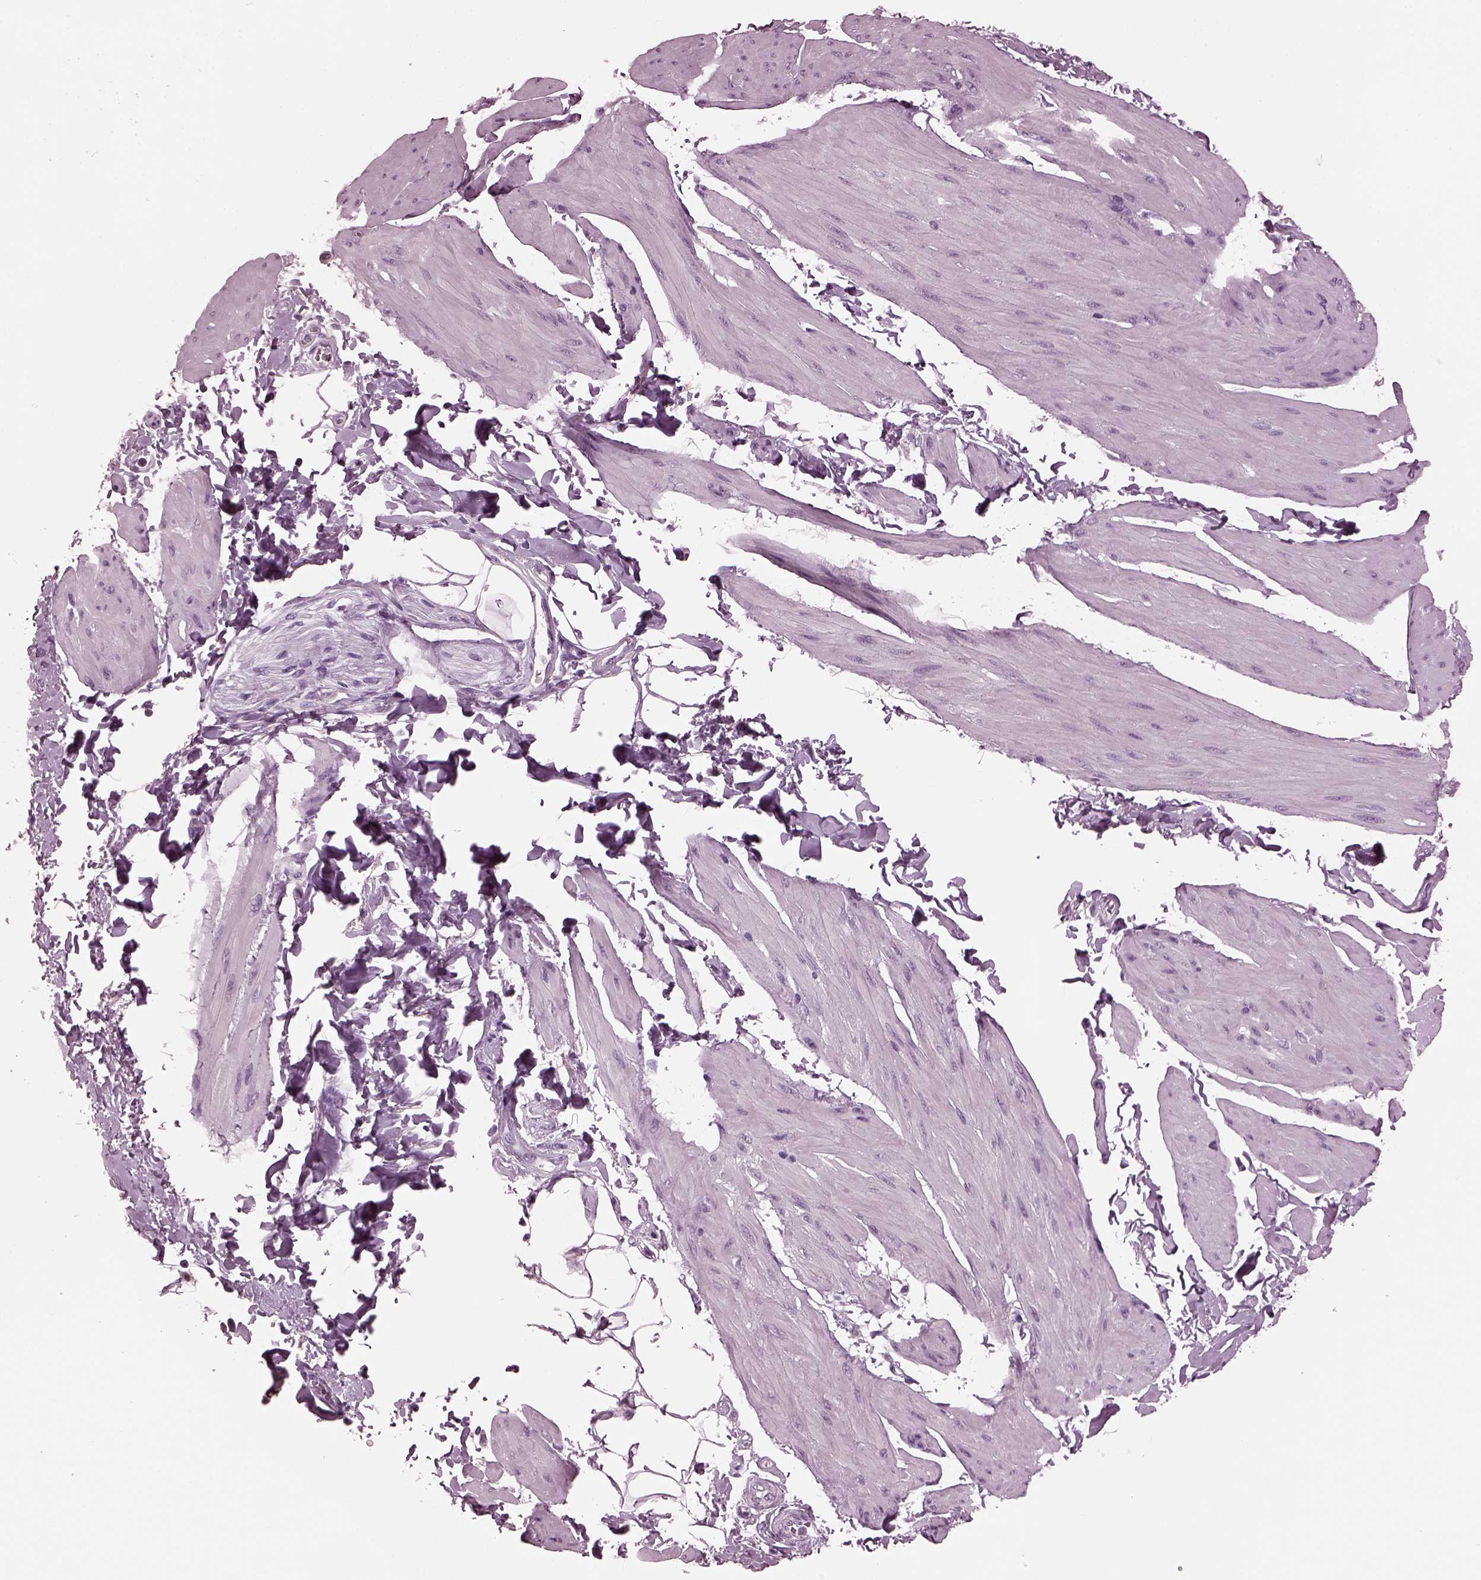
{"staining": {"intensity": "negative", "quantity": "none", "location": "none"}, "tissue": "smooth muscle", "cell_type": "Smooth muscle cells", "image_type": "normal", "snomed": [{"axis": "morphology", "description": "Normal tissue, NOS"}, {"axis": "topography", "description": "Adipose tissue"}, {"axis": "topography", "description": "Smooth muscle"}, {"axis": "topography", "description": "Peripheral nerve tissue"}], "caption": "Human smooth muscle stained for a protein using IHC shows no expression in smooth muscle cells.", "gene": "MIB2", "patient": {"sex": "male", "age": 83}}